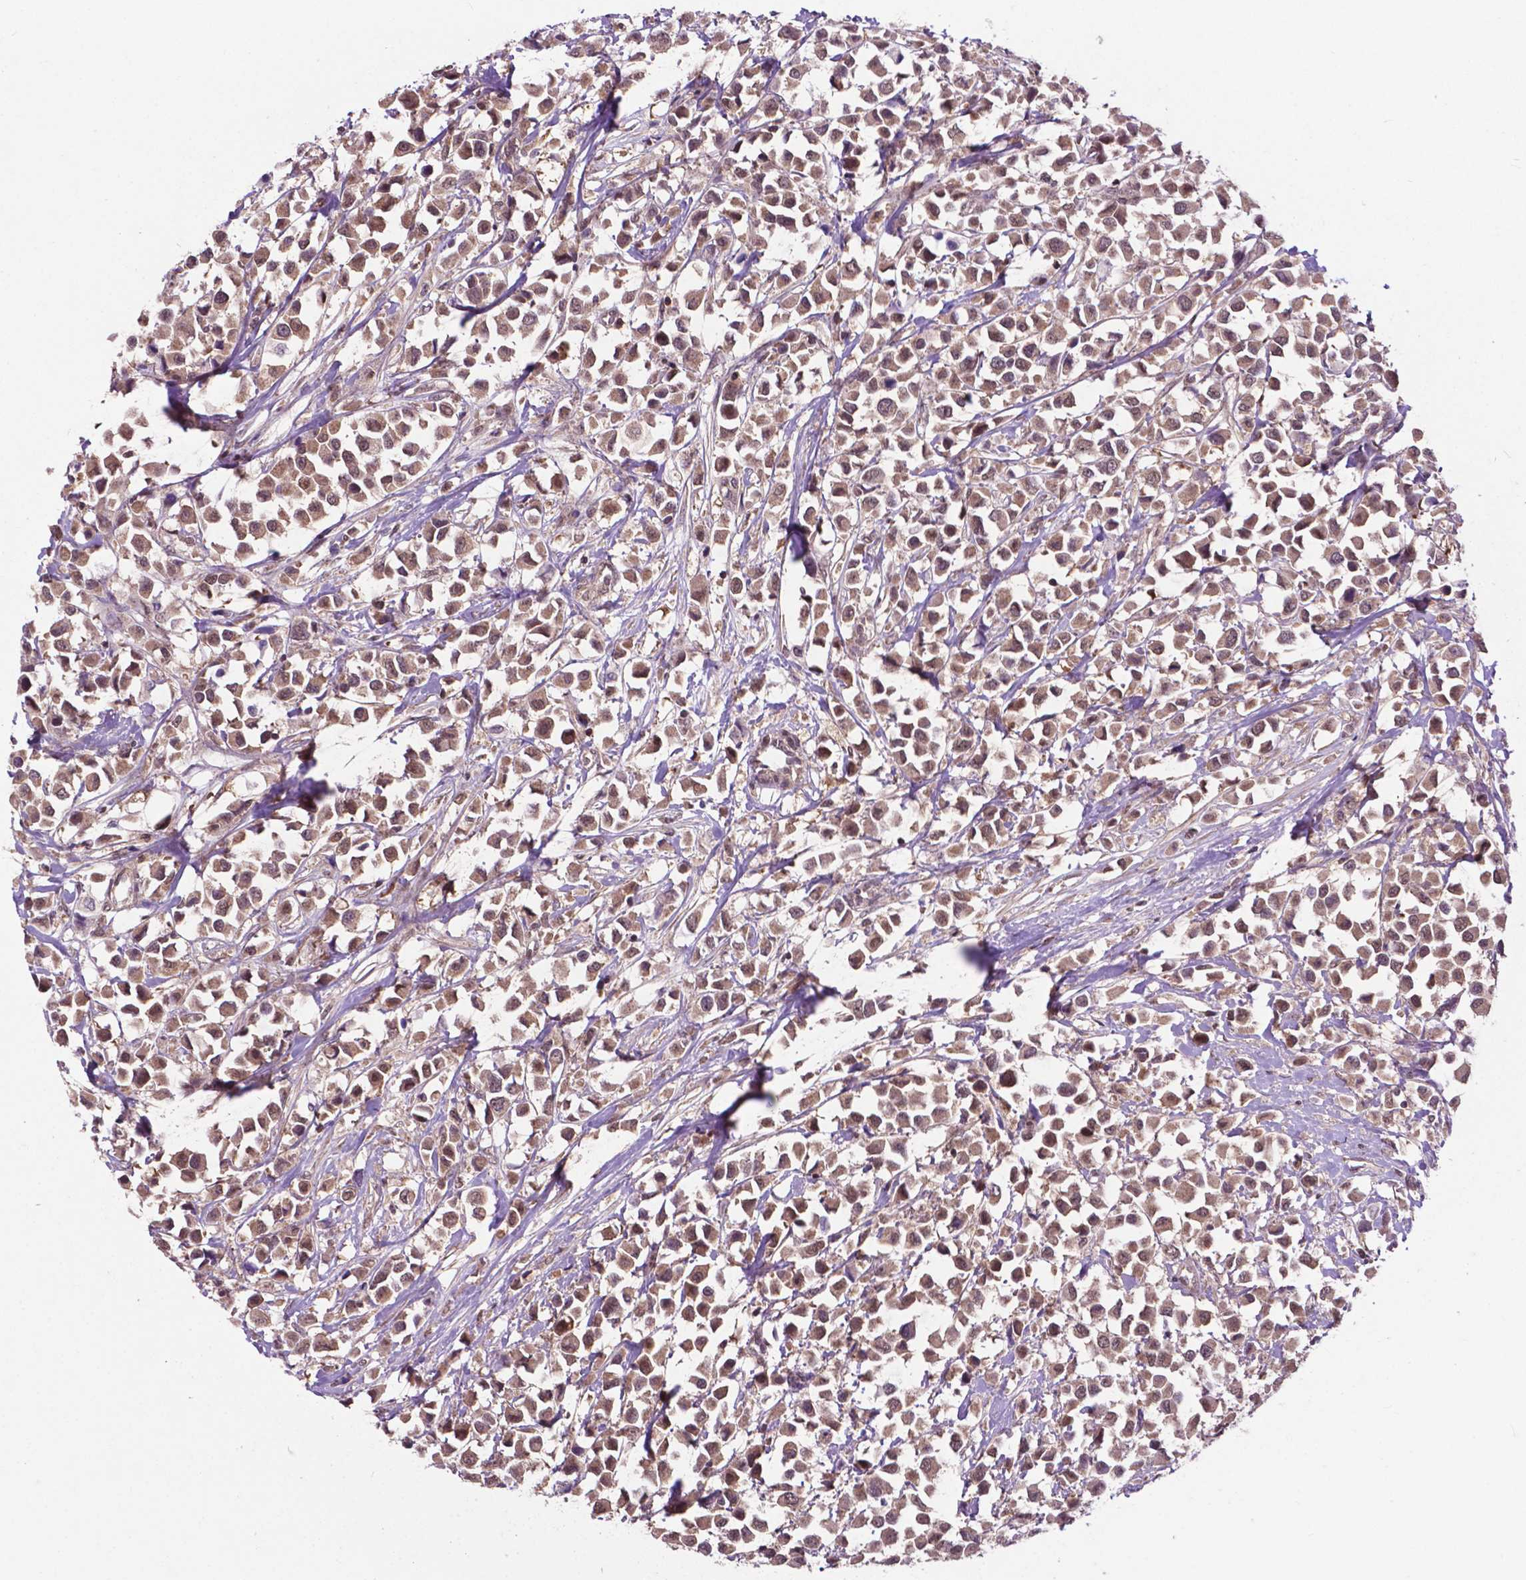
{"staining": {"intensity": "moderate", "quantity": ">75%", "location": "cytoplasmic/membranous,nuclear"}, "tissue": "breast cancer", "cell_type": "Tumor cells", "image_type": "cancer", "snomed": [{"axis": "morphology", "description": "Duct carcinoma"}, {"axis": "topography", "description": "Breast"}], "caption": "Tumor cells show medium levels of moderate cytoplasmic/membranous and nuclear staining in approximately >75% of cells in breast infiltrating ductal carcinoma.", "gene": "OTUB1", "patient": {"sex": "female", "age": 61}}